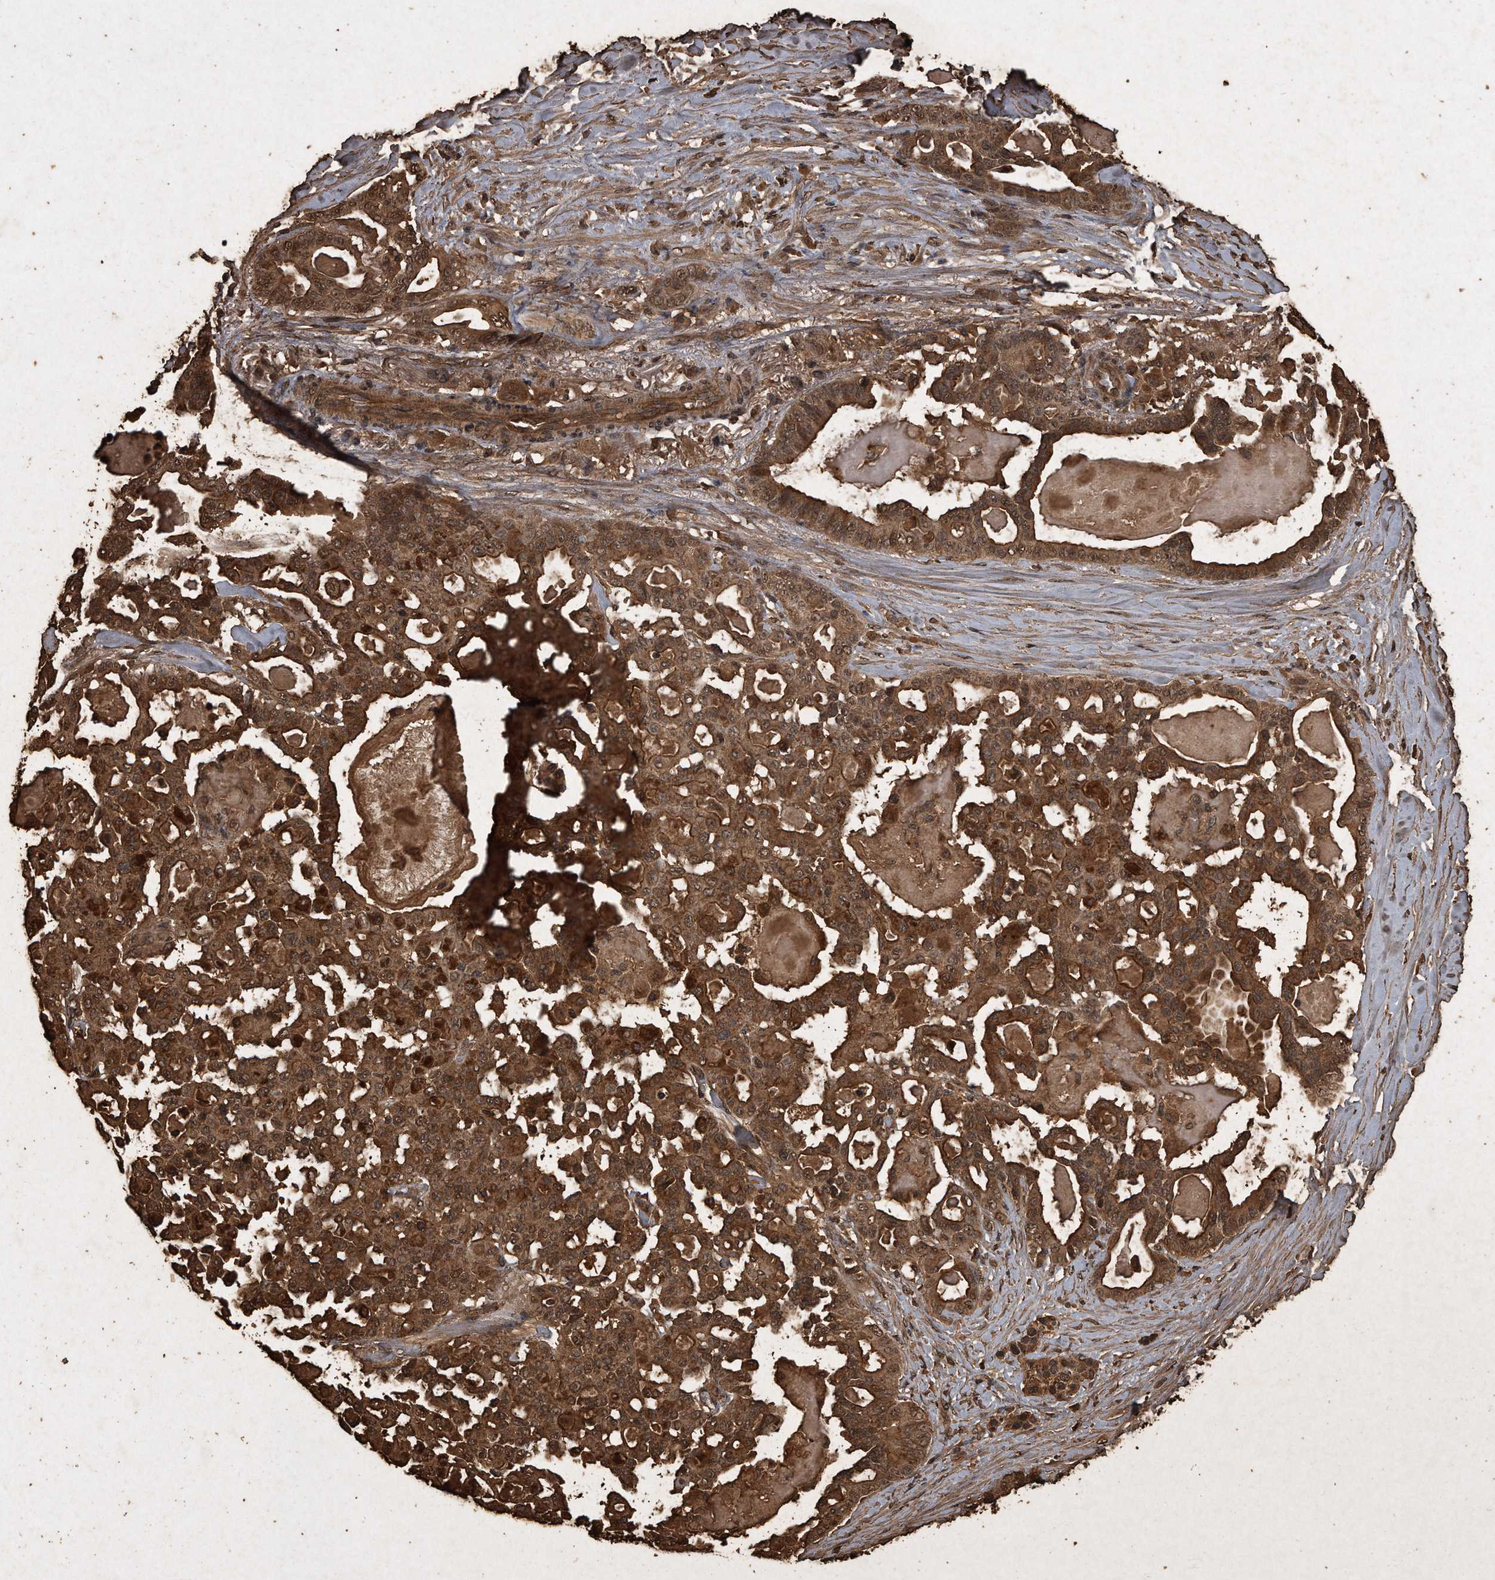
{"staining": {"intensity": "strong", "quantity": ">75%", "location": "cytoplasmic/membranous,nuclear"}, "tissue": "pancreatic cancer", "cell_type": "Tumor cells", "image_type": "cancer", "snomed": [{"axis": "morphology", "description": "Adenocarcinoma, NOS"}, {"axis": "topography", "description": "Pancreas"}], "caption": "About >75% of tumor cells in adenocarcinoma (pancreatic) exhibit strong cytoplasmic/membranous and nuclear protein expression as visualized by brown immunohistochemical staining.", "gene": "CFLAR", "patient": {"sex": "male", "age": 63}}